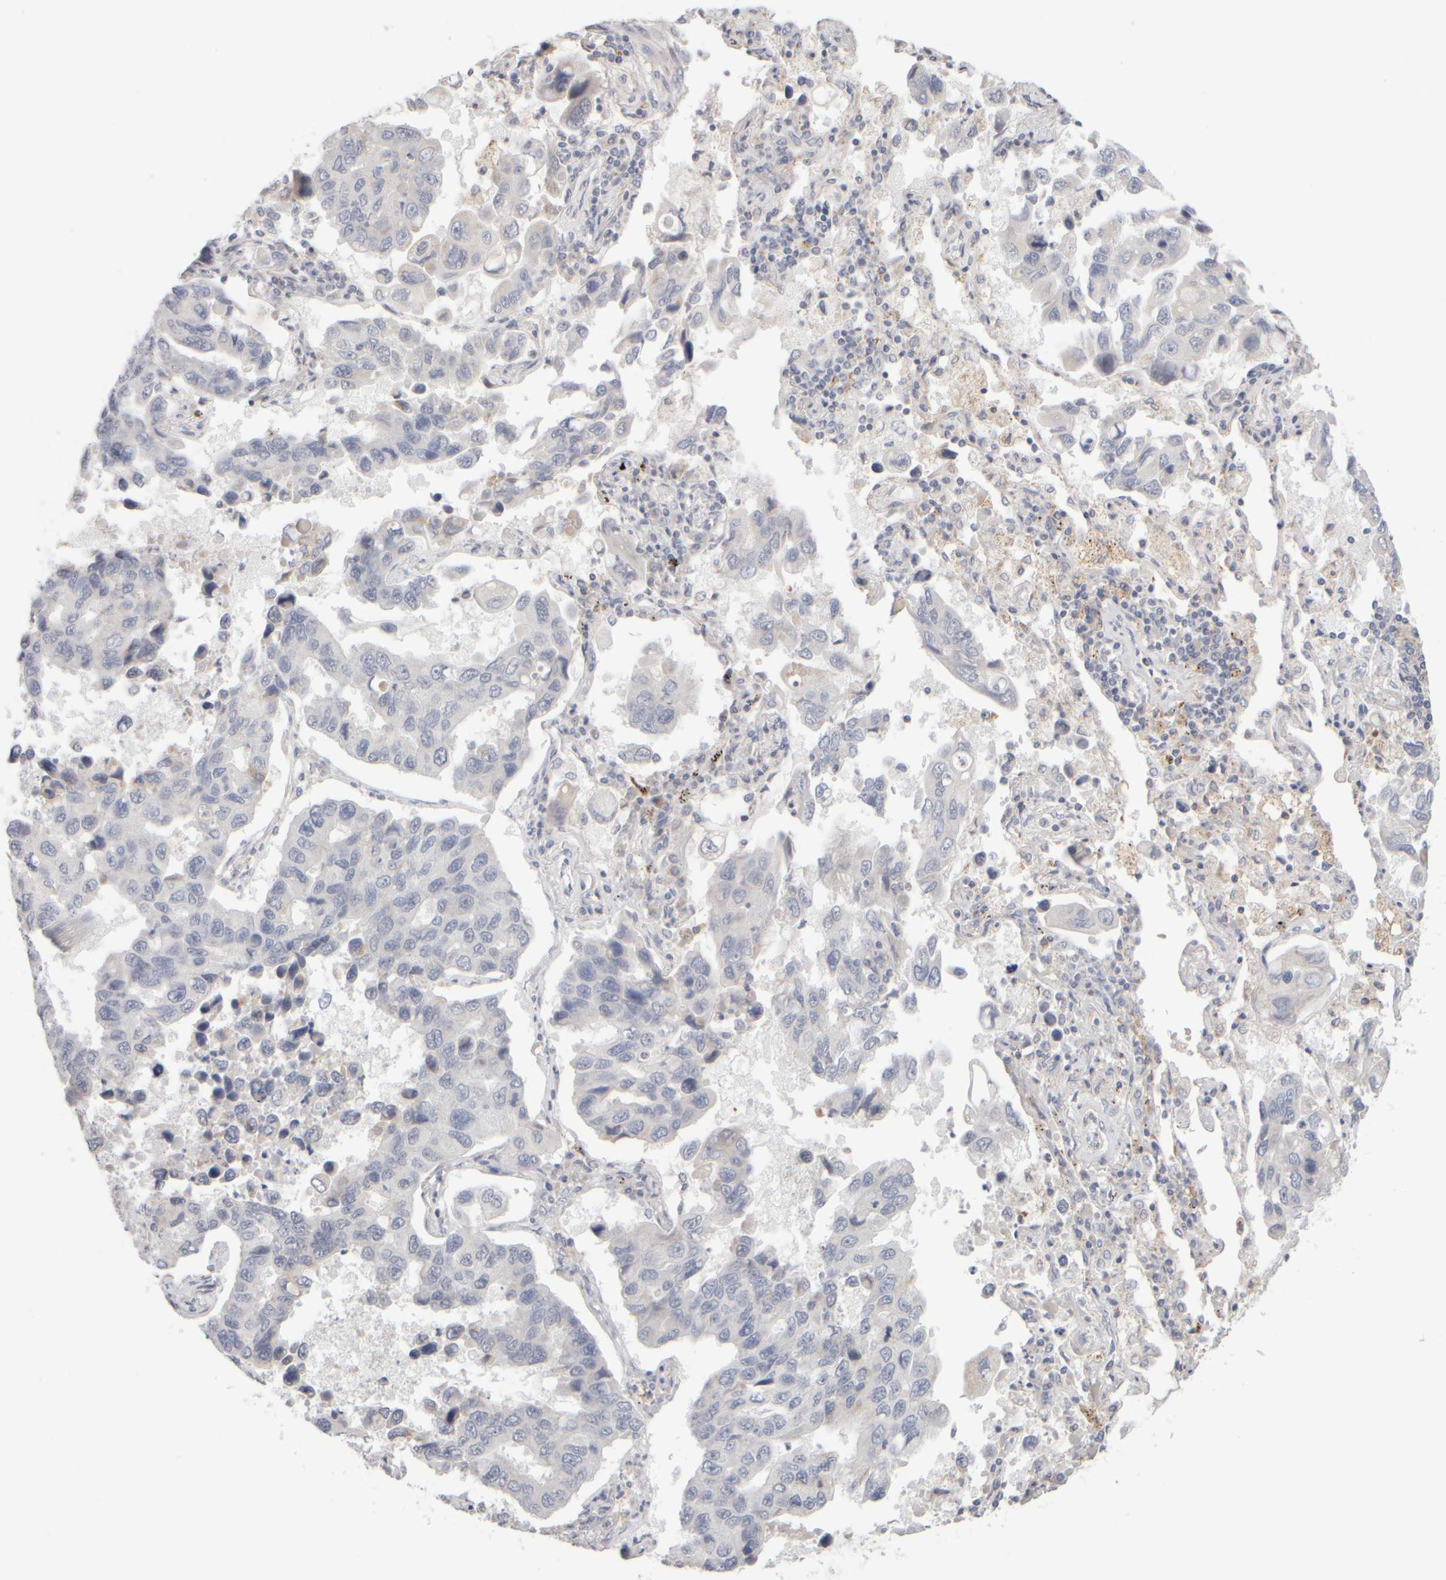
{"staining": {"intensity": "negative", "quantity": "none", "location": "none"}, "tissue": "lung cancer", "cell_type": "Tumor cells", "image_type": "cancer", "snomed": [{"axis": "morphology", "description": "Adenocarcinoma, NOS"}, {"axis": "topography", "description": "Lung"}], "caption": "Human lung cancer (adenocarcinoma) stained for a protein using IHC reveals no positivity in tumor cells.", "gene": "ZNF112", "patient": {"sex": "male", "age": 64}}